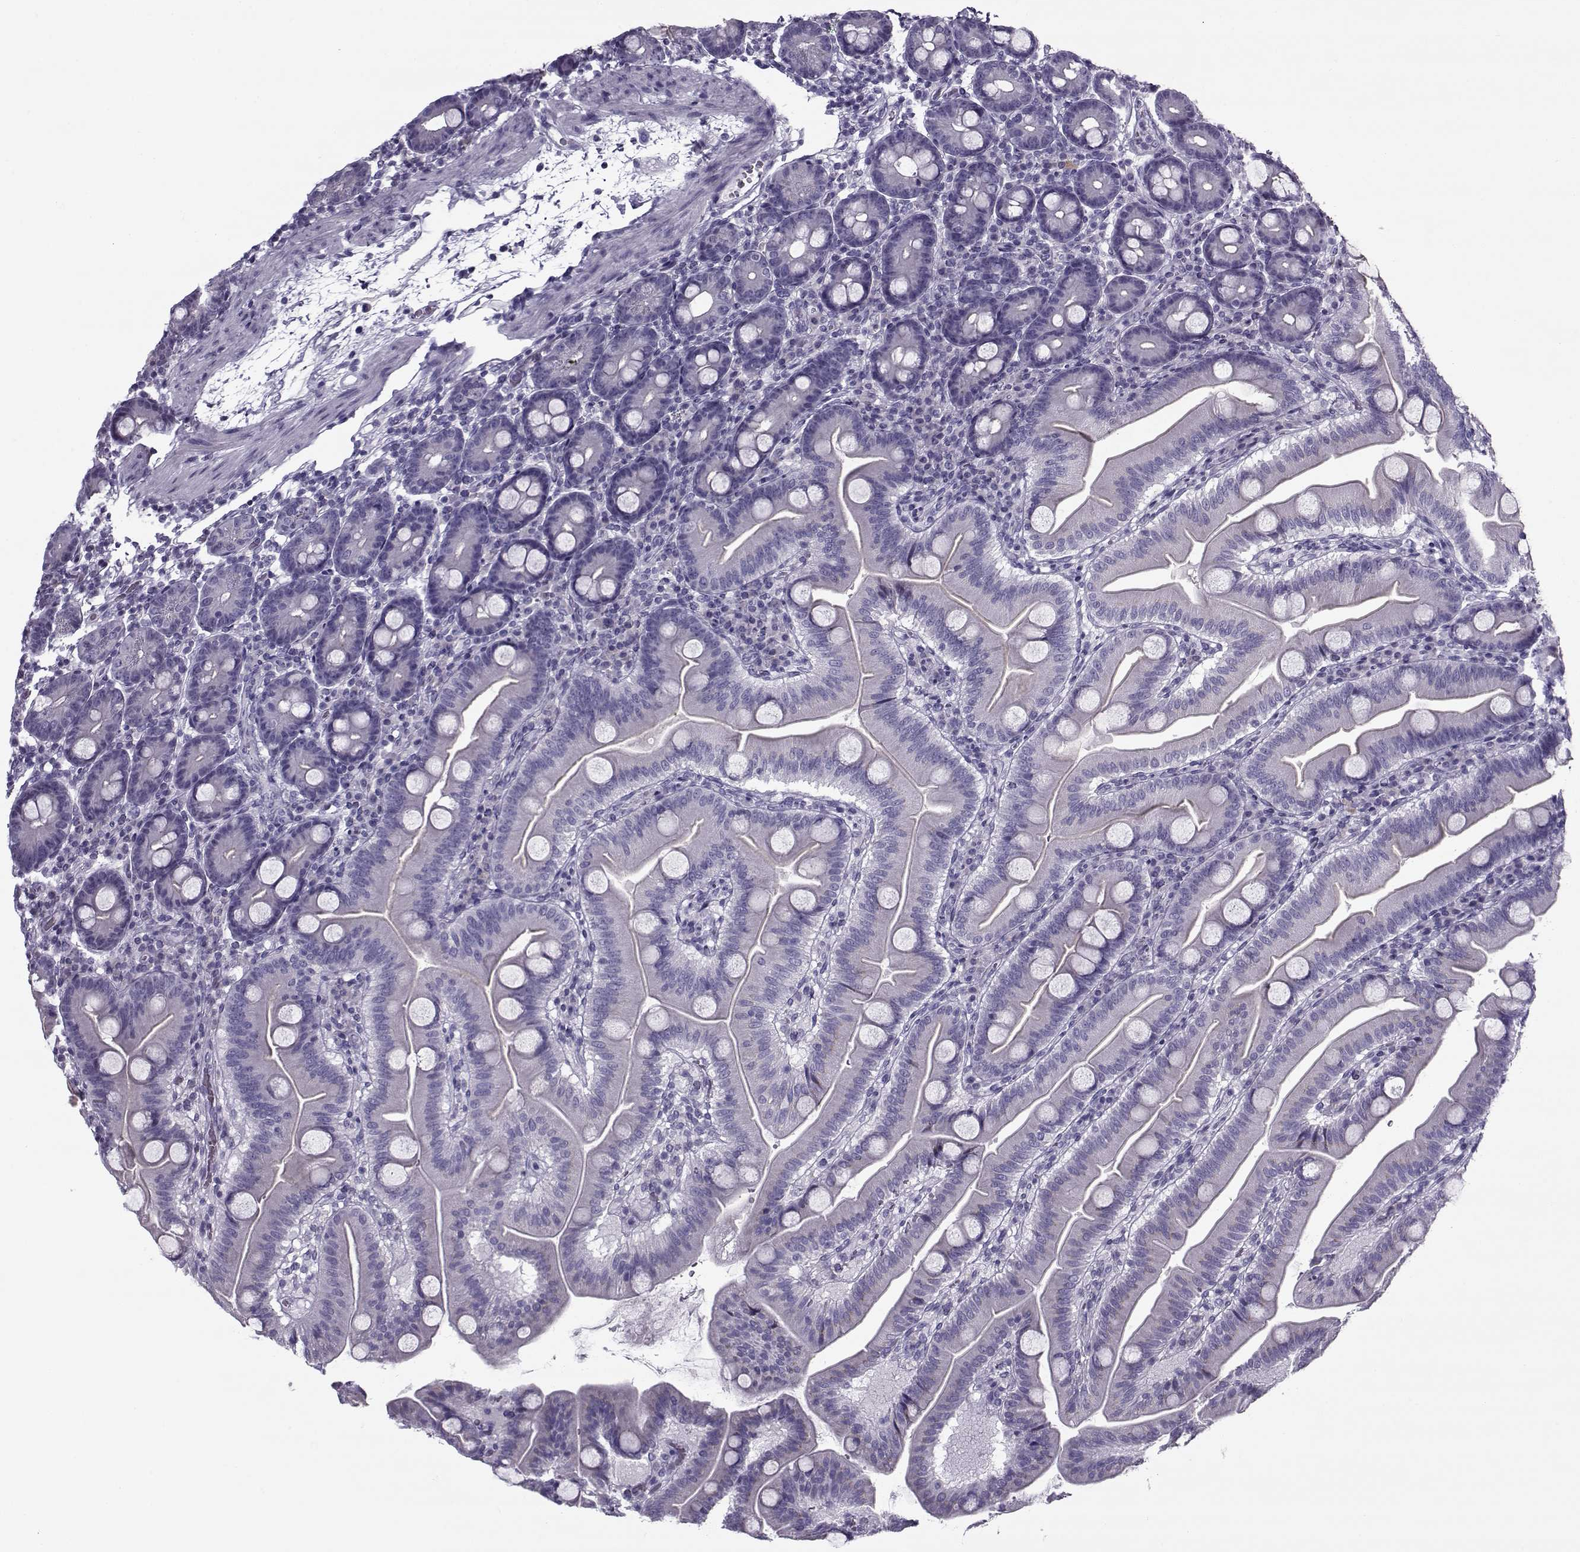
{"staining": {"intensity": "negative", "quantity": "none", "location": "none"}, "tissue": "duodenum", "cell_type": "Glandular cells", "image_type": "normal", "snomed": [{"axis": "morphology", "description": "Normal tissue, NOS"}, {"axis": "topography", "description": "Duodenum"}], "caption": "Immunohistochemistry (IHC) of unremarkable duodenum reveals no positivity in glandular cells.", "gene": "GAGE10", "patient": {"sex": "male", "age": 59}}